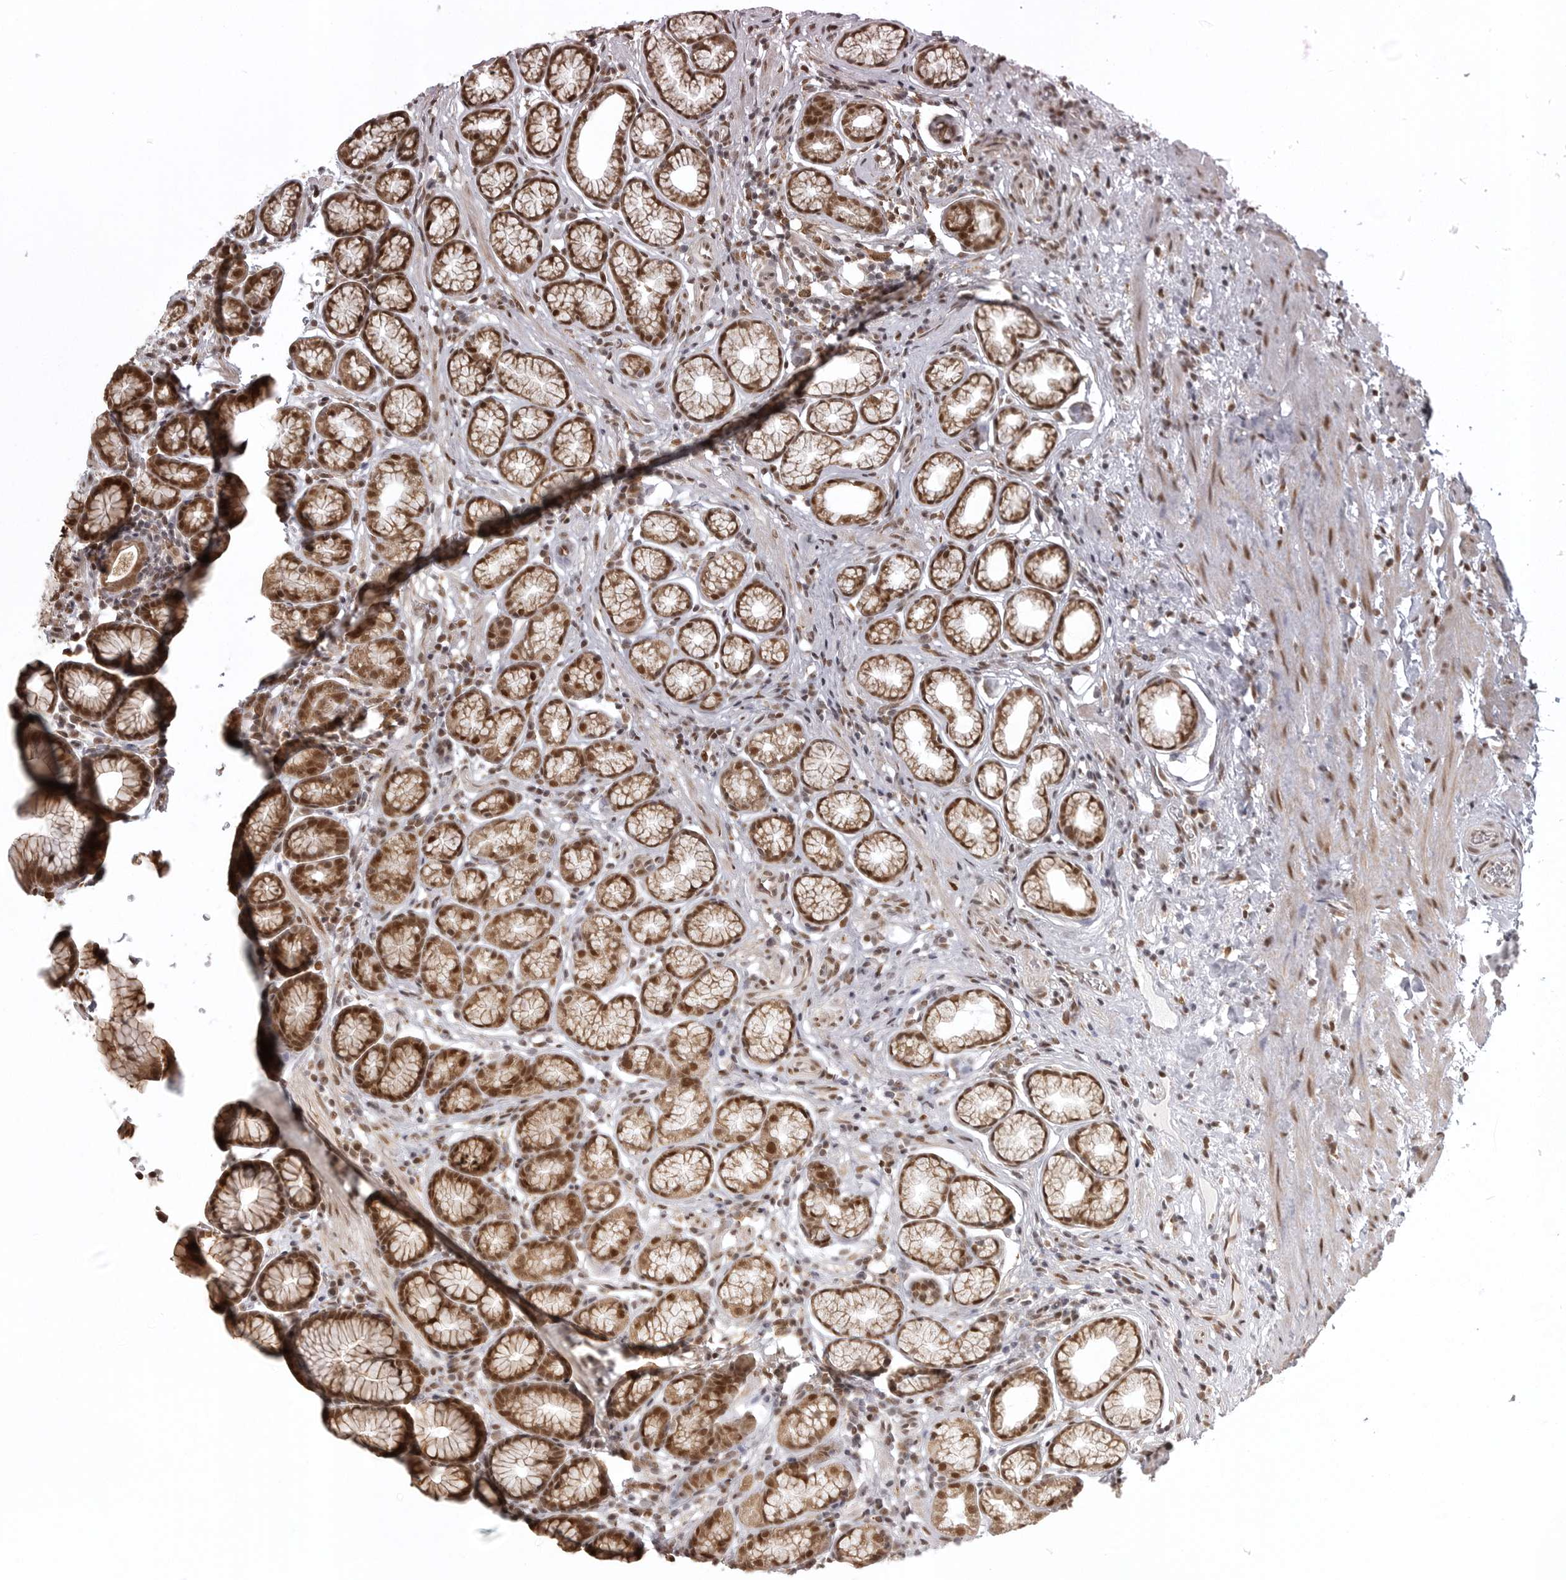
{"staining": {"intensity": "strong", "quantity": ">75%", "location": "cytoplasmic/membranous,nuclear"}, "tissue": "stomach", "cell_type": "Glandular cells", "image_type": "normal", "snomed": [{"axis": "morphology", "description": "Normal tissue, NOS"}, {"axis": "topography", "description": "Stomach"}], "caption": "Immunohistochemistry image of normal stomach: human stomach stained using IHC exhibits high levels of strong protein expression localized specifically in the cytoplasmic/membranous,nuclear of glandular cells, appearing as a cytoplasmic/membranous,nuclear brown color.", "gene": "ISG20L2", "patient": {"sex": "male", "age": 42}}